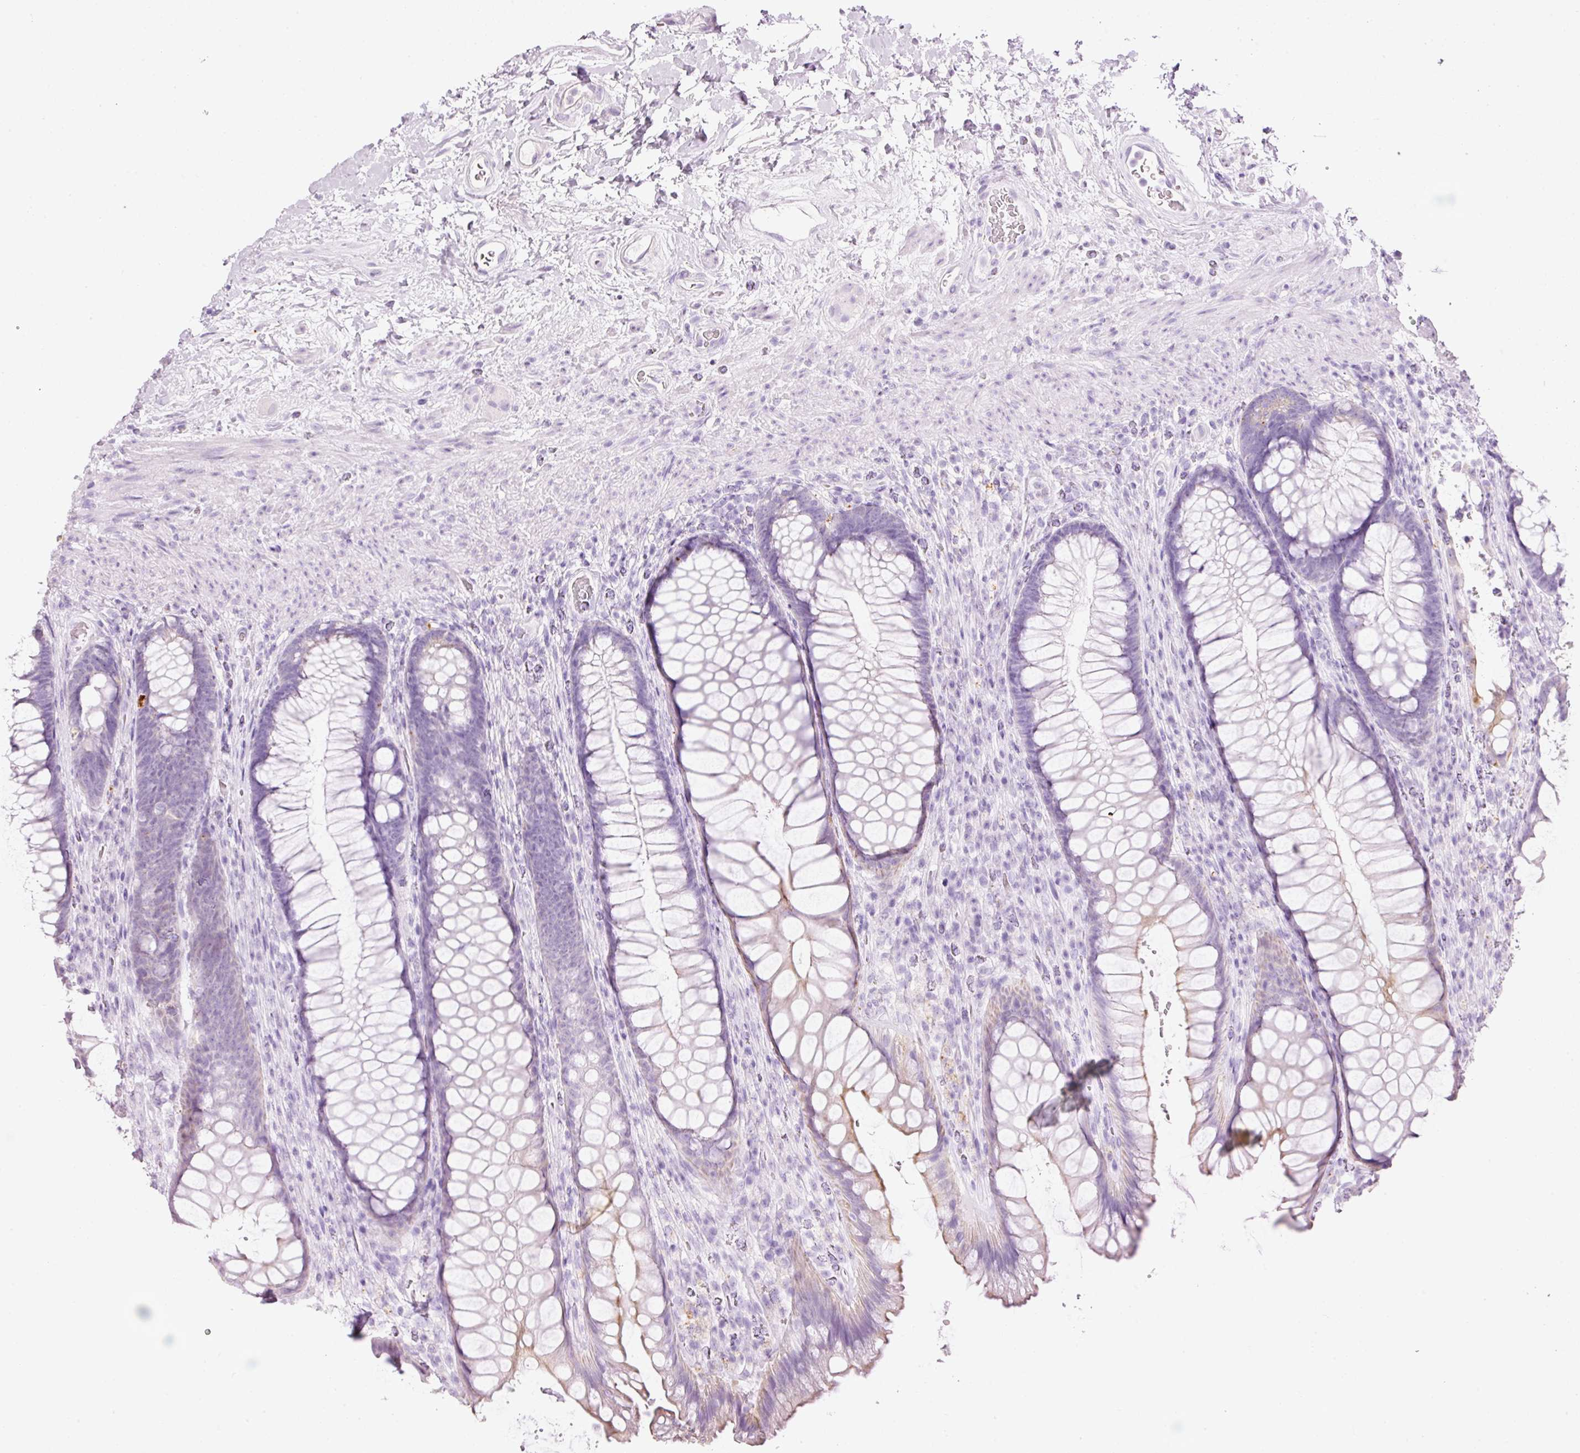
{"staining": {"intensity": "negative", "quantity": "none", "location": "none"}, "tissue": "rectum", "cell_type": "Glandular cells", "image_type": "normal", "snomed": [{"axis": "morphology", "description": "Normal tissue, NOS"}, {"axis": "topography", "description": "Rectum"}], "caption": "DAB immunohistochemical staining of unremarkable human rectum displays no significant staining in glandular cells.", "gene": "CARD16", "patient": {"sex": "male", "age": 53}}